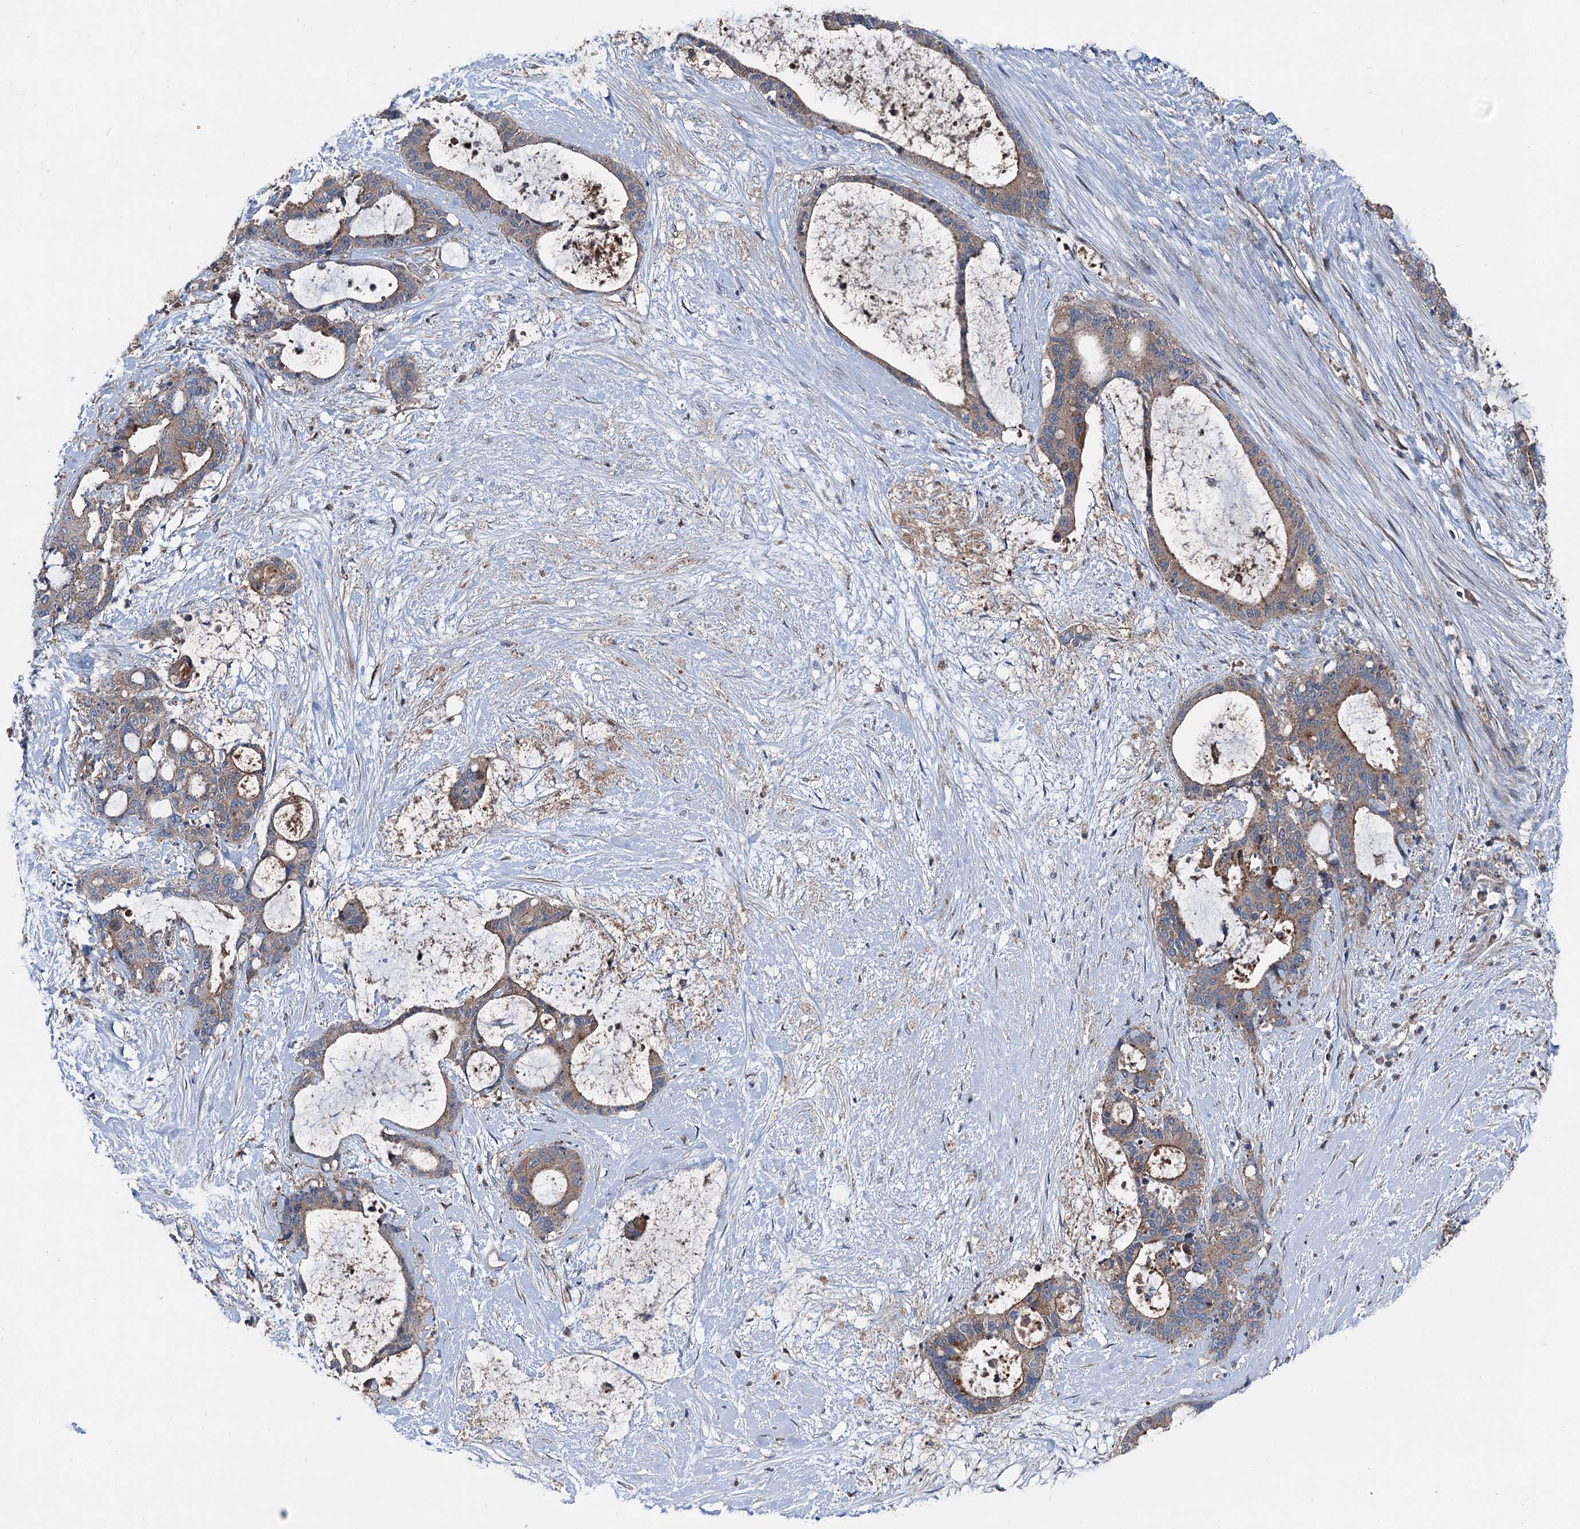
{"staining": {"intensity": "moderate", "quantity": "25%-75%", "location": "cytoplasmic/membranous"}, "tissue": "liver cancer", "cell_type": "Tumor cells", "image_type": "cancer", "snomed": [{"axis": "morphology", "description": "Normal tissue, NOS"}, {"axis": "morphology", "description": "Cholangiocarcinoma"}, {"axis": "topography", "description": "Liver"}, {"axis": "topography", "description": "Peripheral nerve tissue"}], "caption": "Protein staining by immunohistochemistry (IHC) exhibits moderate cytoplasmic/membranous positivity in about 25%-75% of tumor cells in liver cancer (cholangiocarcinoma).", "gene": "RUFY1", "patient": {"sex": "female", "age": 73}}